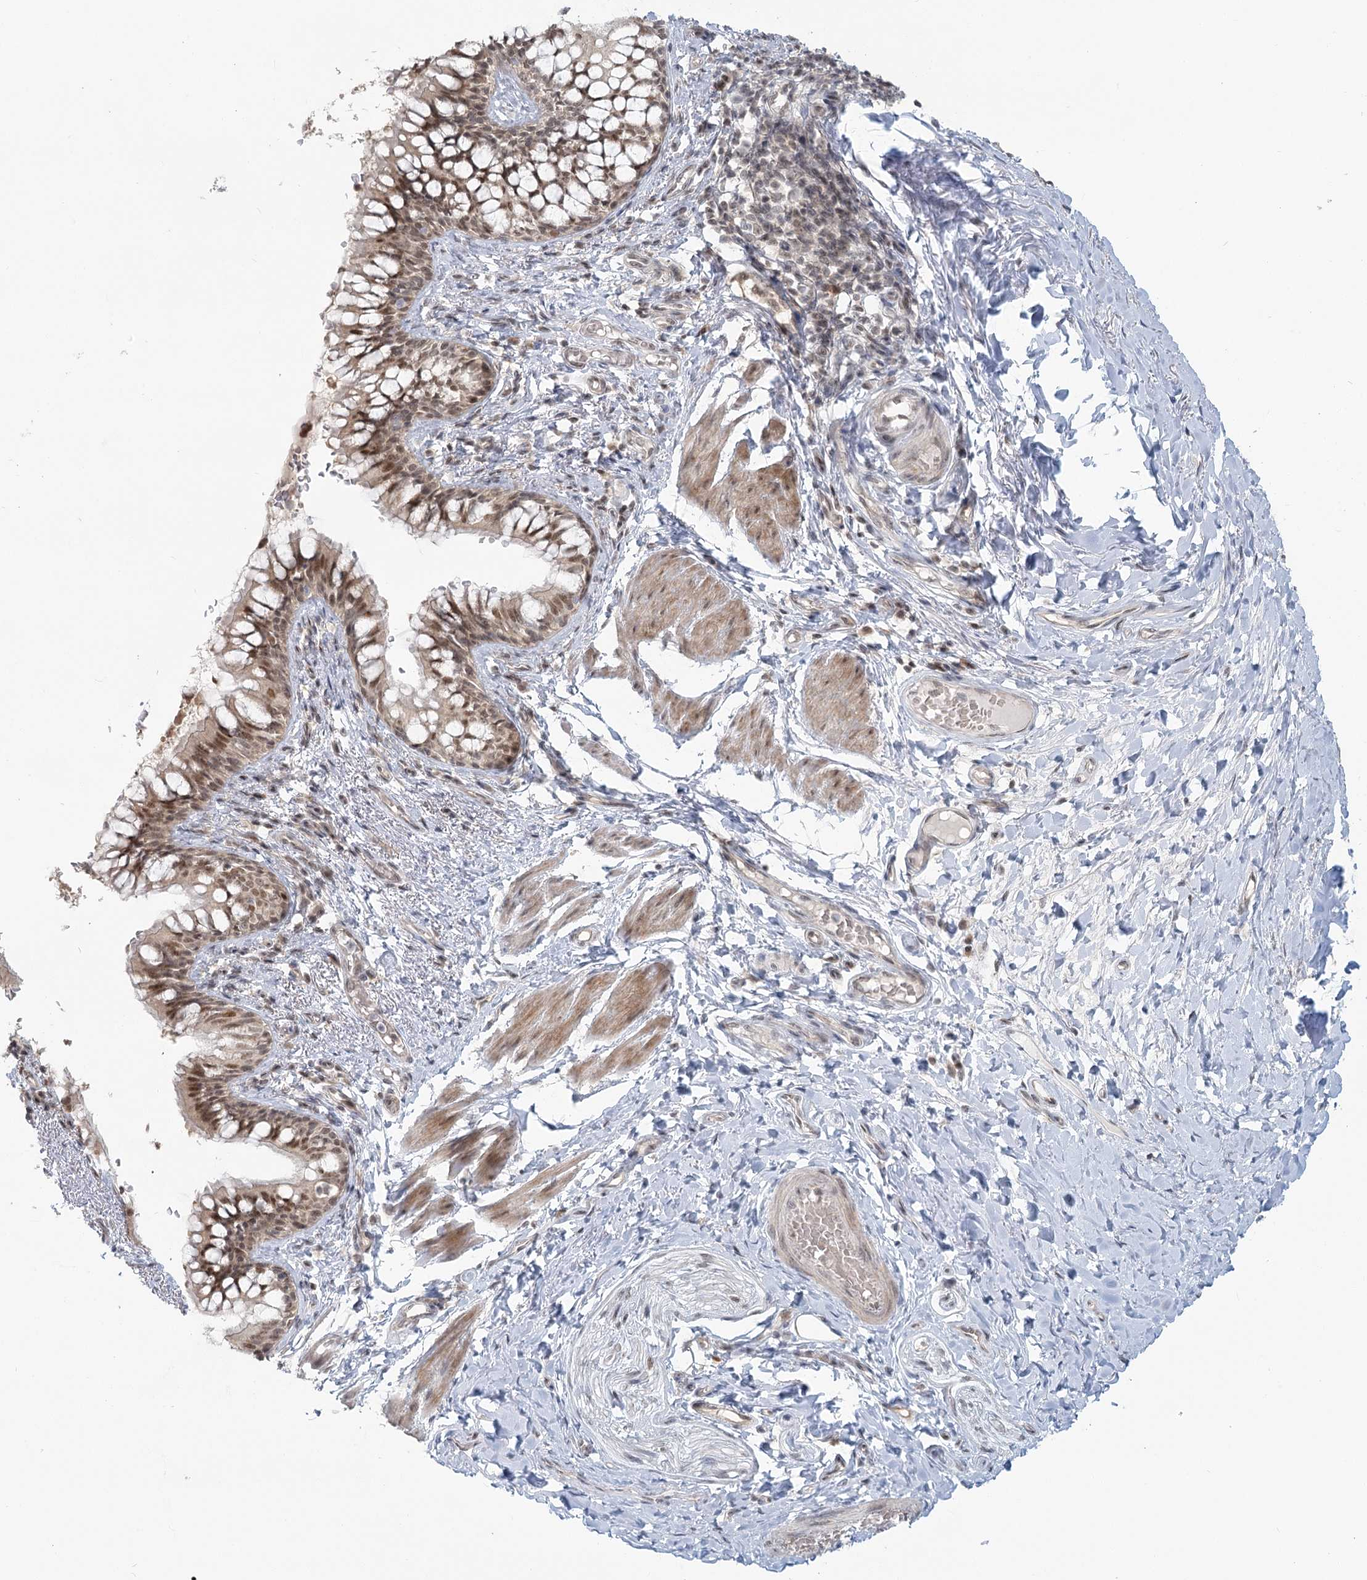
{"staining": {"intensity": "moderate", "quantity": ">75%", "location": "cytoplasmic/membranous,nuclear"}, "tissue": "bronchus", "cell_type": "Respiratory epithelial cells", "image_type": "normal", "snomed": [{"axis": "morphology", "description": "Normal tissue, NOS"}, {"axis": "topography", "description": "Cartilage tissue"}, {"axis": "topography", "description": "Bronchus"}], "caption": "This image displays IHC staining of benign human bronchus, with medium moderate cytoplasmic/membranous,nuclear expression in about >75% of respiratory epithelial cells.", "gene": "R3HCC1L", "patient": {"sex": "female", "age": 36}}